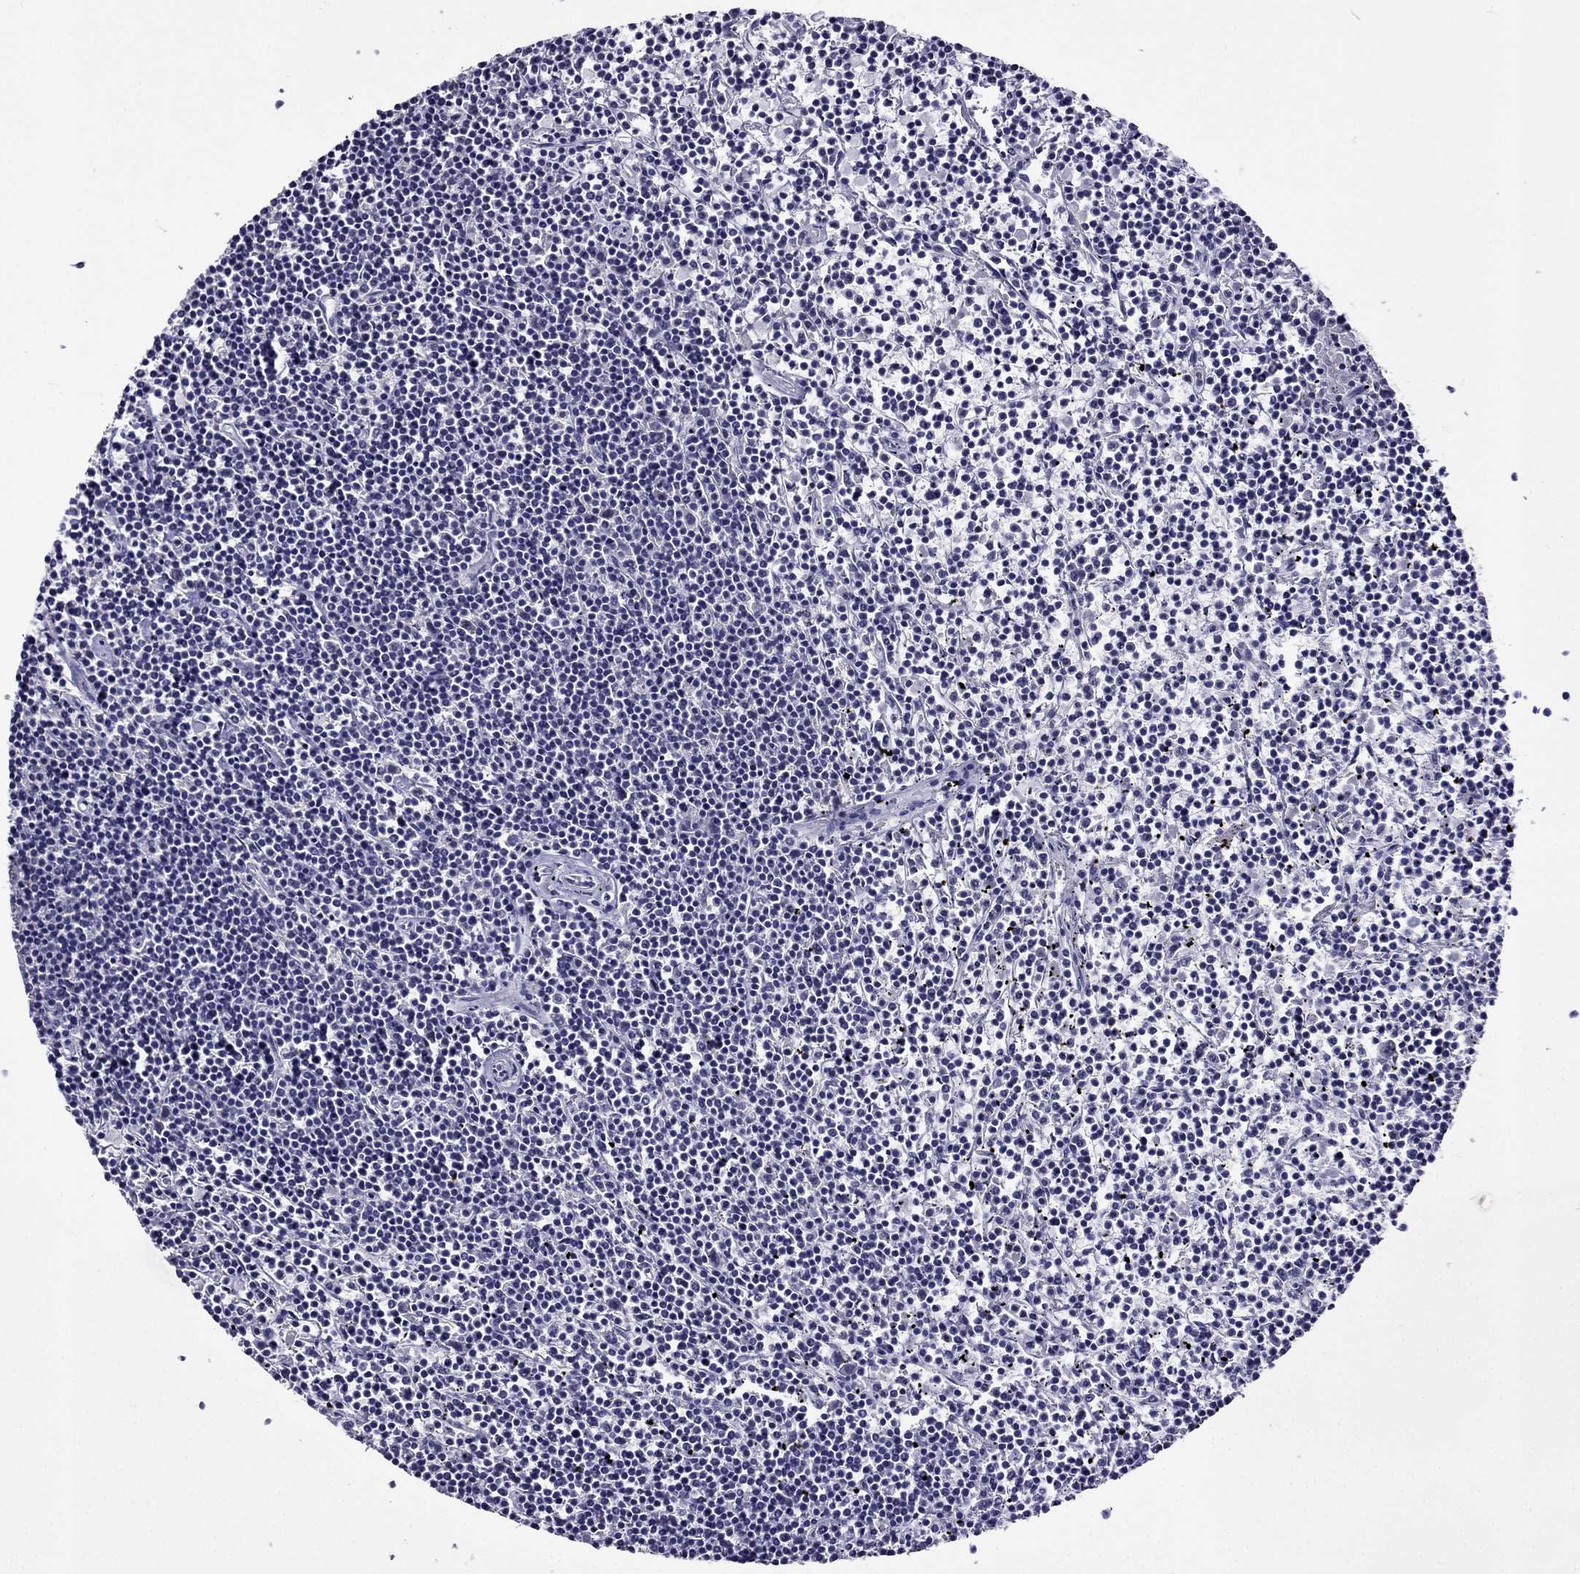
{"staining": {"intensity": "negative", "quantity": "none", "location": "none"}, "tissue": "lymphoma", "cell_type": "Tumor cells", "image_type": "cancer", "snomed": [{"axis": "morphology", "description": "Malignant lymphoma, non-Hodgkin's type, Low grade"}, {"axis": "topography", "description": "Spleen"}], "caption": "The immunohistochemistry (IHC) photomicrograph has no significant expression in tumor cells of lymphoma tissue.", "gene": "SPTBN4", "patient": {"sex": "female", "age": 19}}